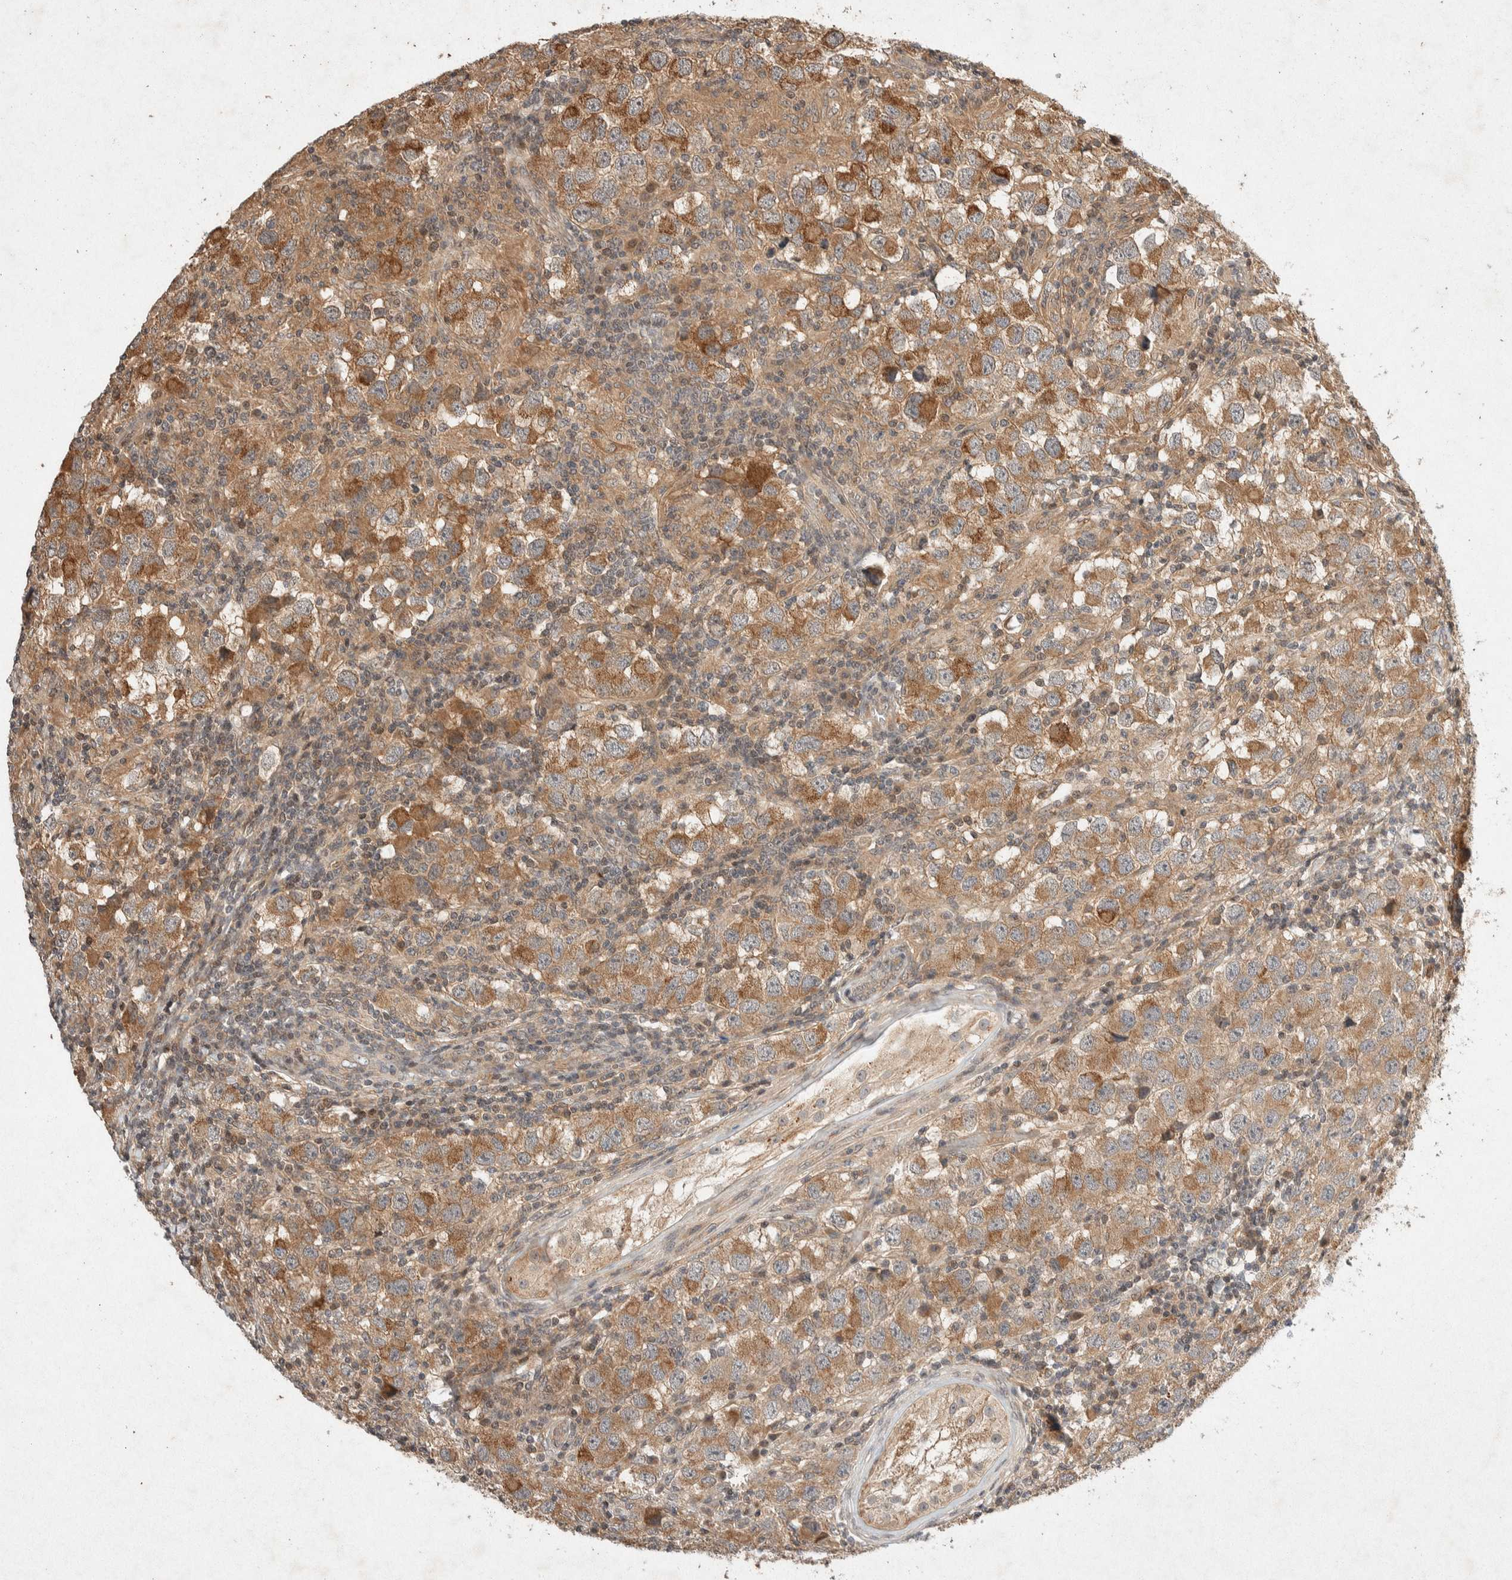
{"staining": {"intensity": "moderate", "quantity": ">75%", "location": "cytoplasmic/membranous"}, "tissue": "testis cancer", "cell_type": "Tumor cells", "image_type": "cancer", "snomed": [{"axis": "morphology", "description": "Carcinoma, Embryonal, NOS"}, {"axis": "topography", "description": "Testis"}], "caption": "Protein staining by IHC reveals moderate cytoplasmic/membranous positivity in about >75% of tumor cells in embryonal carcinoma (testis).", "gene": "THRA", "patient": {"sex": "male", "age": 21}}